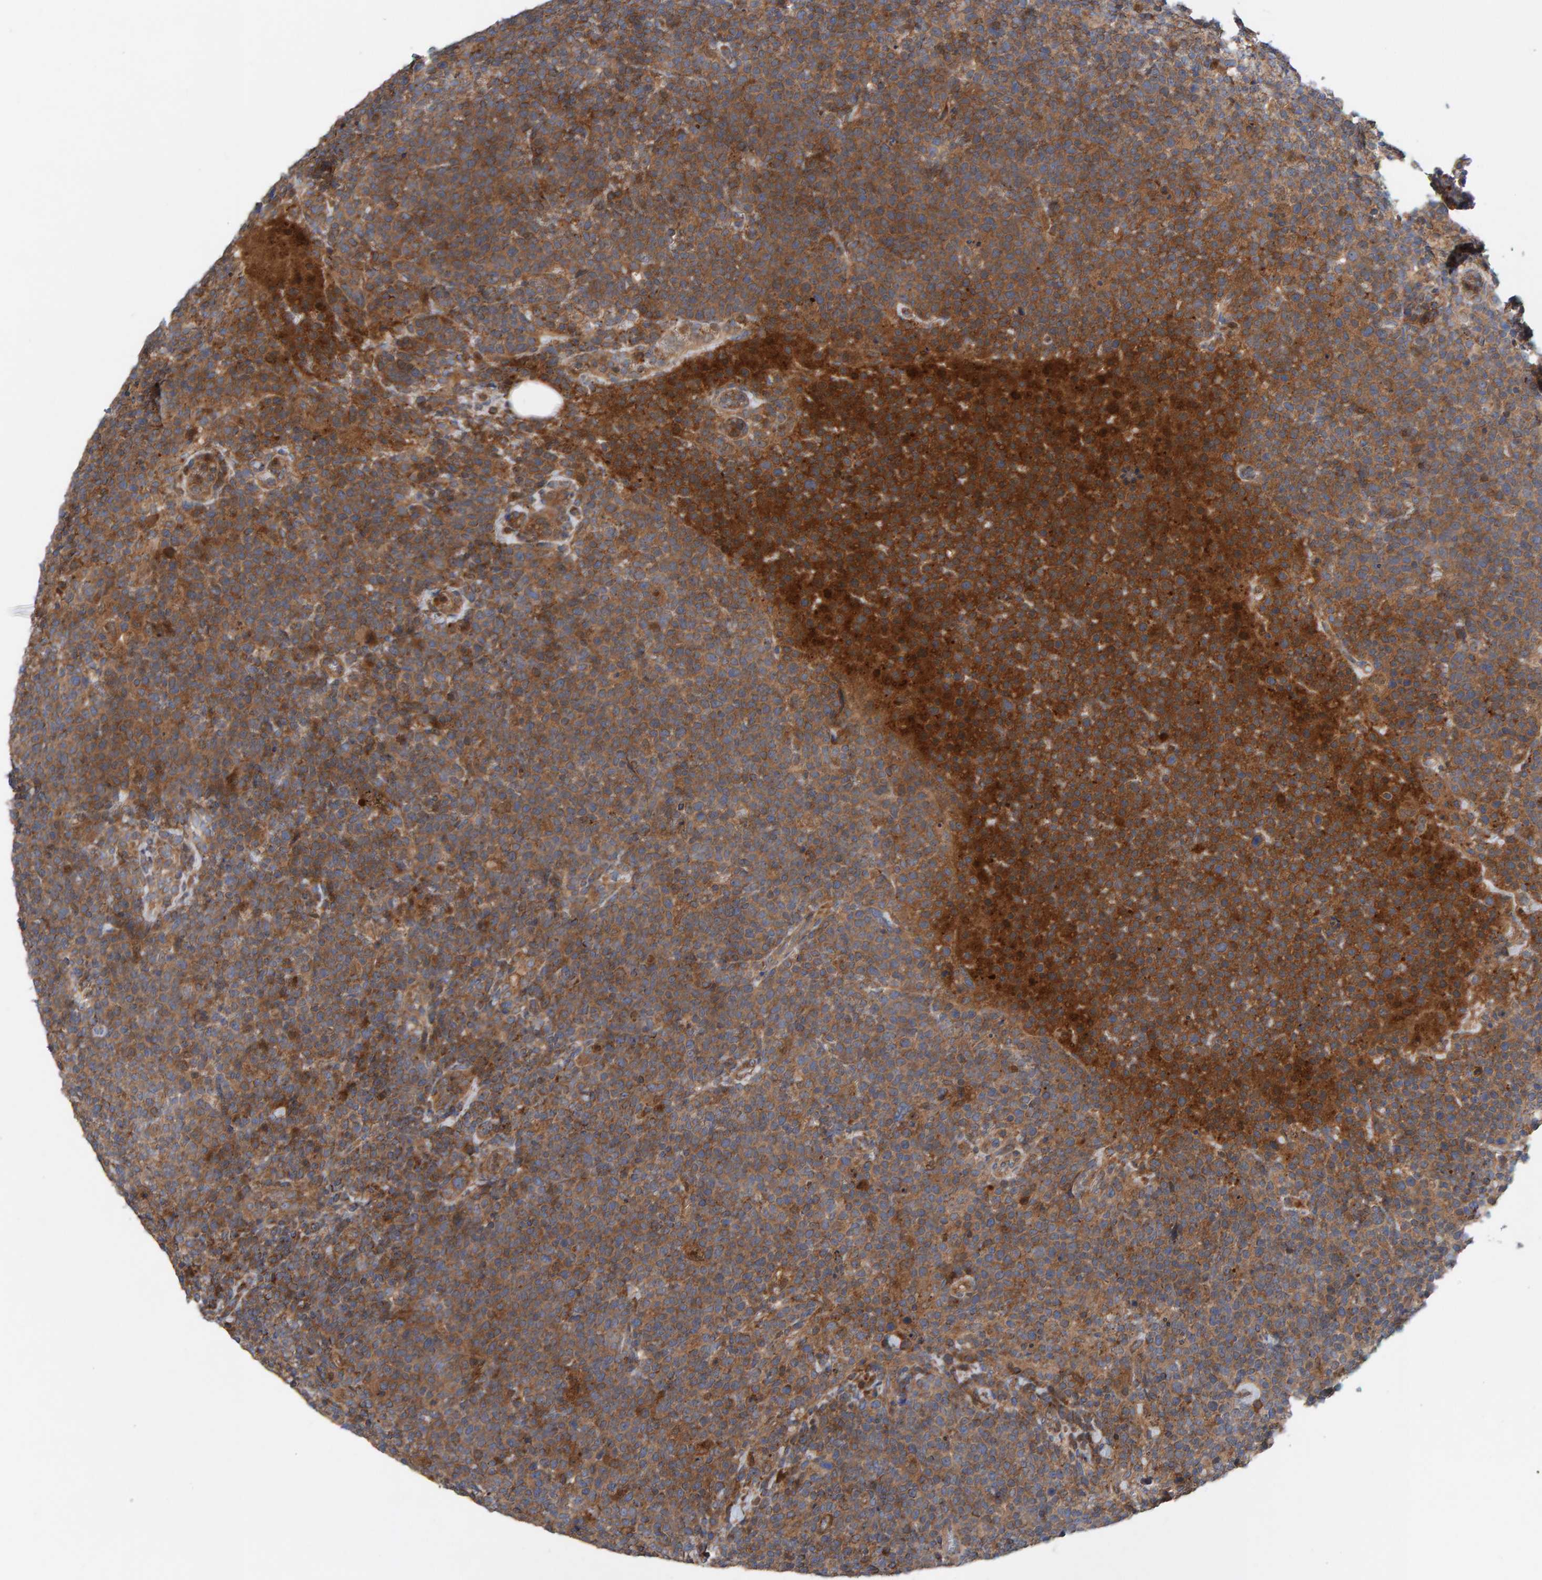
{"staining": {"intensity": "moderate", "quantity": ">75%", "location": "cytoplasmic/membranous"}, "tissue": "lymphoma", "cell_type": "Tumor cells", "image_type": "cancer", "snomed": [{"axis": "morphology", "description": "Malignant lymphoma, non-Hodgkin's type, High grade"}, {"axis": "topography", "description": "Lymph node"}], "caption": "Protein analysis of malignant lymphoma, non-Hodgkin's type (high-grade) tissue exhibits moderate cytoplasmic/membranous staining in approximately >75% of tumor cells.", "gene": "KIAA0753", "patient": {"sex": "male", "age": 61}}